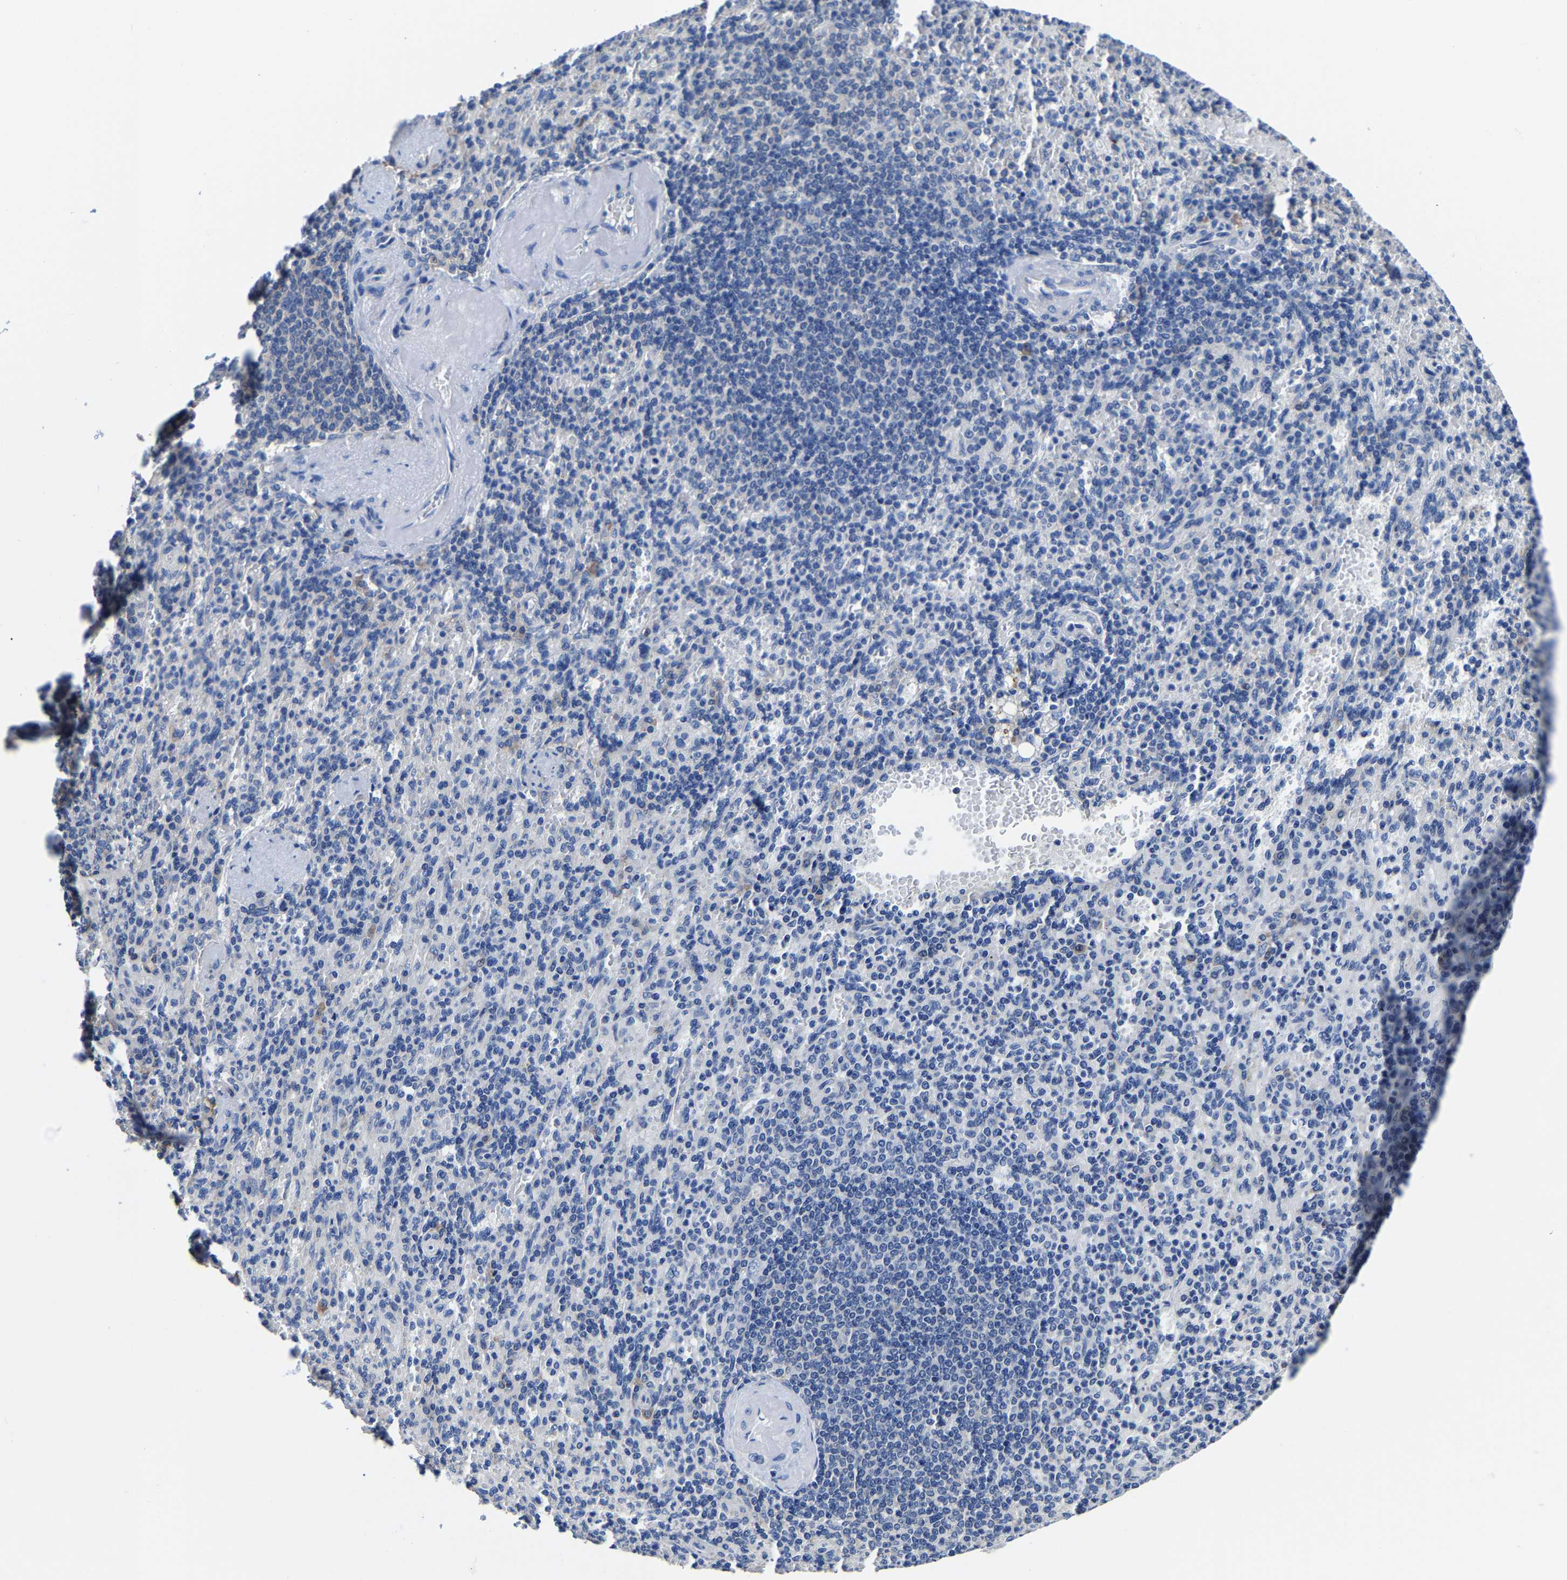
{"staining": {"intensity": "negative", "quantity": "none", "location": "none"}, "tissue": "spleen", "cell_type": "Cells in red pulp", "image_type": "normal", "snomed": [{"axis": "morphology", "description": "Normal tissue, NOS"}, {"axis": "topography", "description": "Spleen"}], "caption": "A high-resolution photomicrograph shows immunohistochemistry (IHC) staining of normal spleen, which exhibits no significant staining in cells in red pulp.", "gene": "SRPK2", "patient": {"sex": "female", "age": 74}}